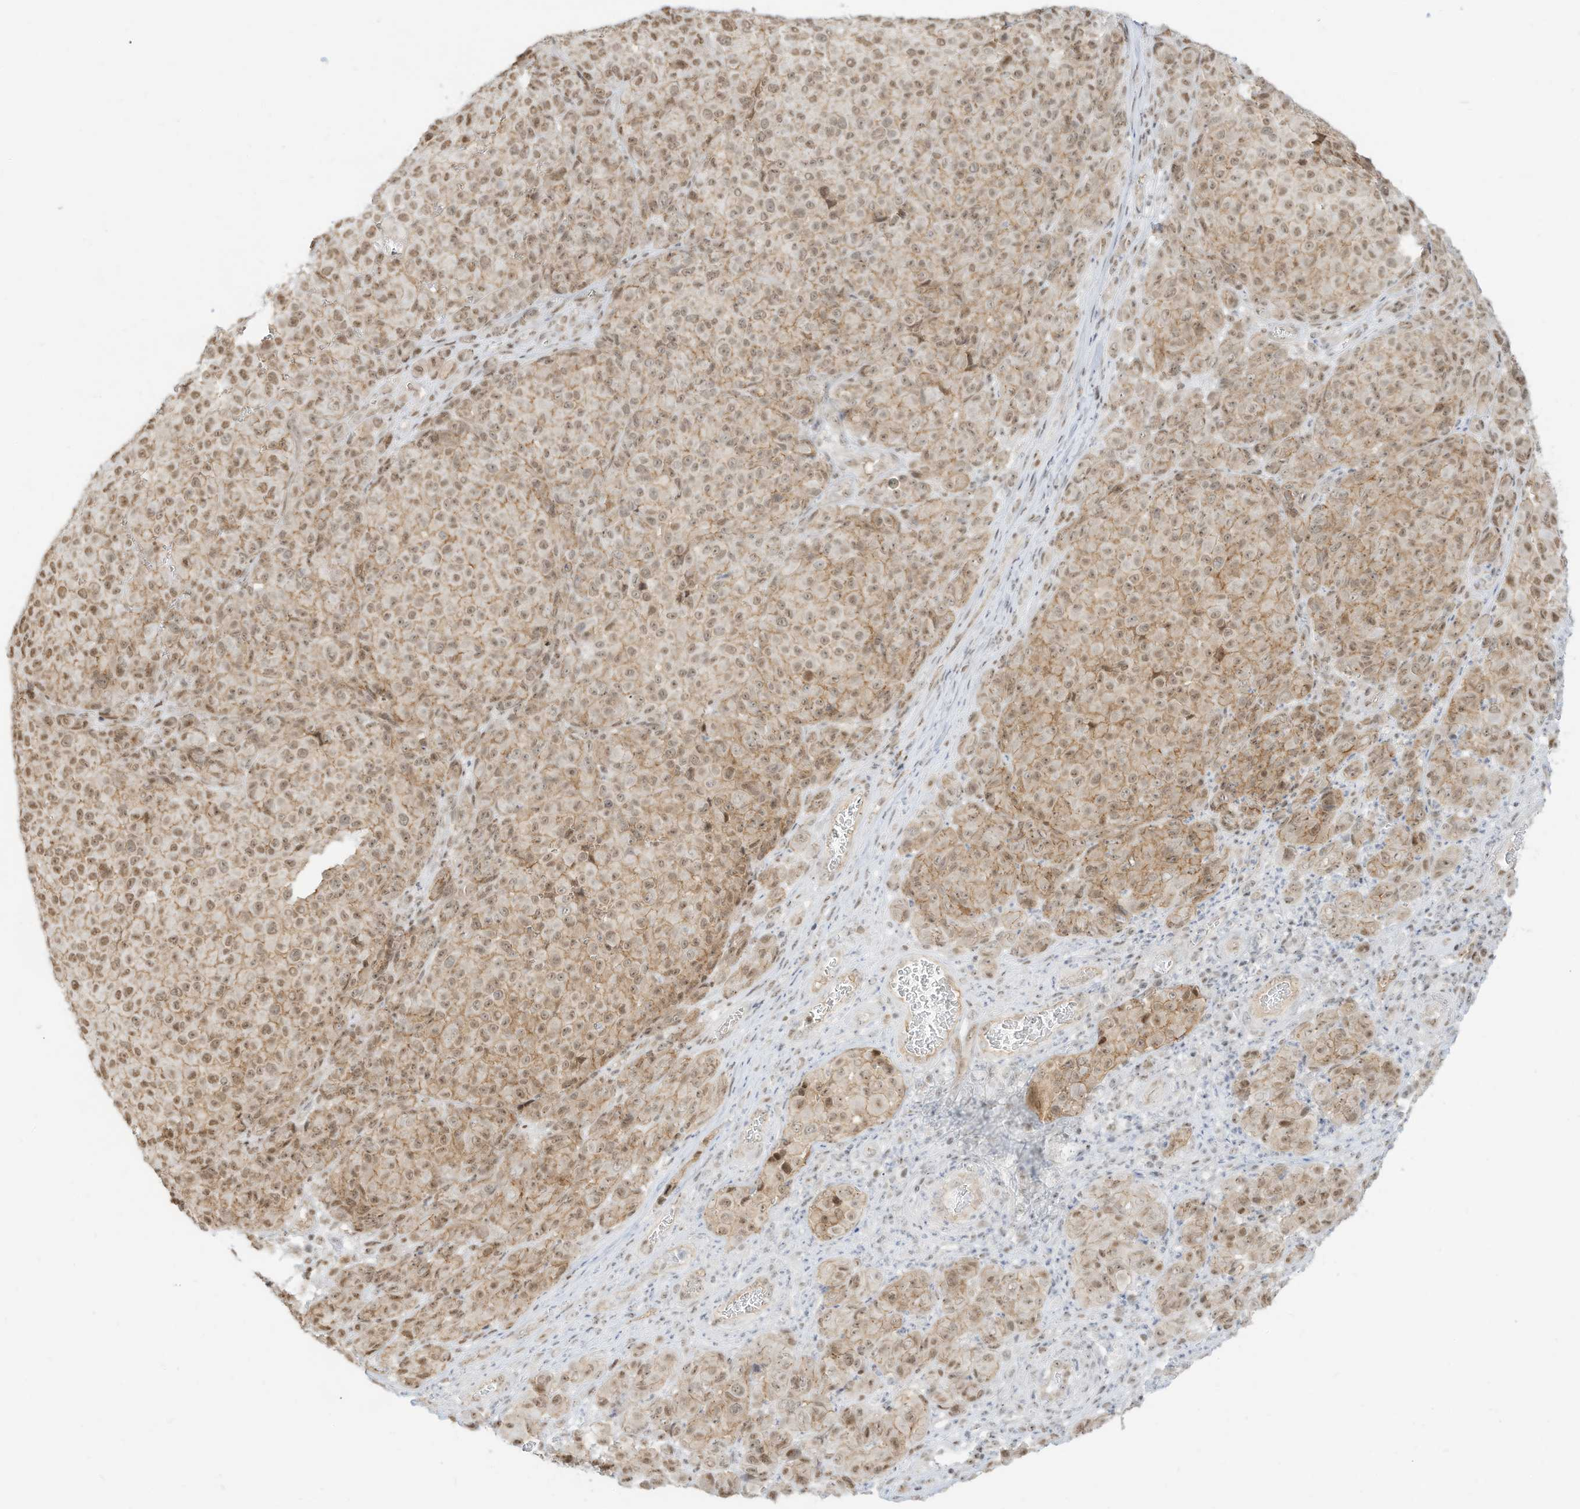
{"staining": {"intensity": "moderate", "quantity": ">75%", "location": "cytoplasmic/membranous,nuclear"}, "tissue": "melanoma", "cell_type": "Tumor cells", "image_type": "cancer", "snomed": [{"axis": "morphology", "description": "Malignant melanoma, NOS"}, {"axis": "topography", "description": "Skin"}], "caption": "A micrograph showing moderate cytoplasmic/membranous and nuclear staining in about >75% of tumor cells in melanoma, as visualized by brown immunohistochemical staining.", "gene": "NHSL1", "patient": {"sex": "male", "age": 73}}